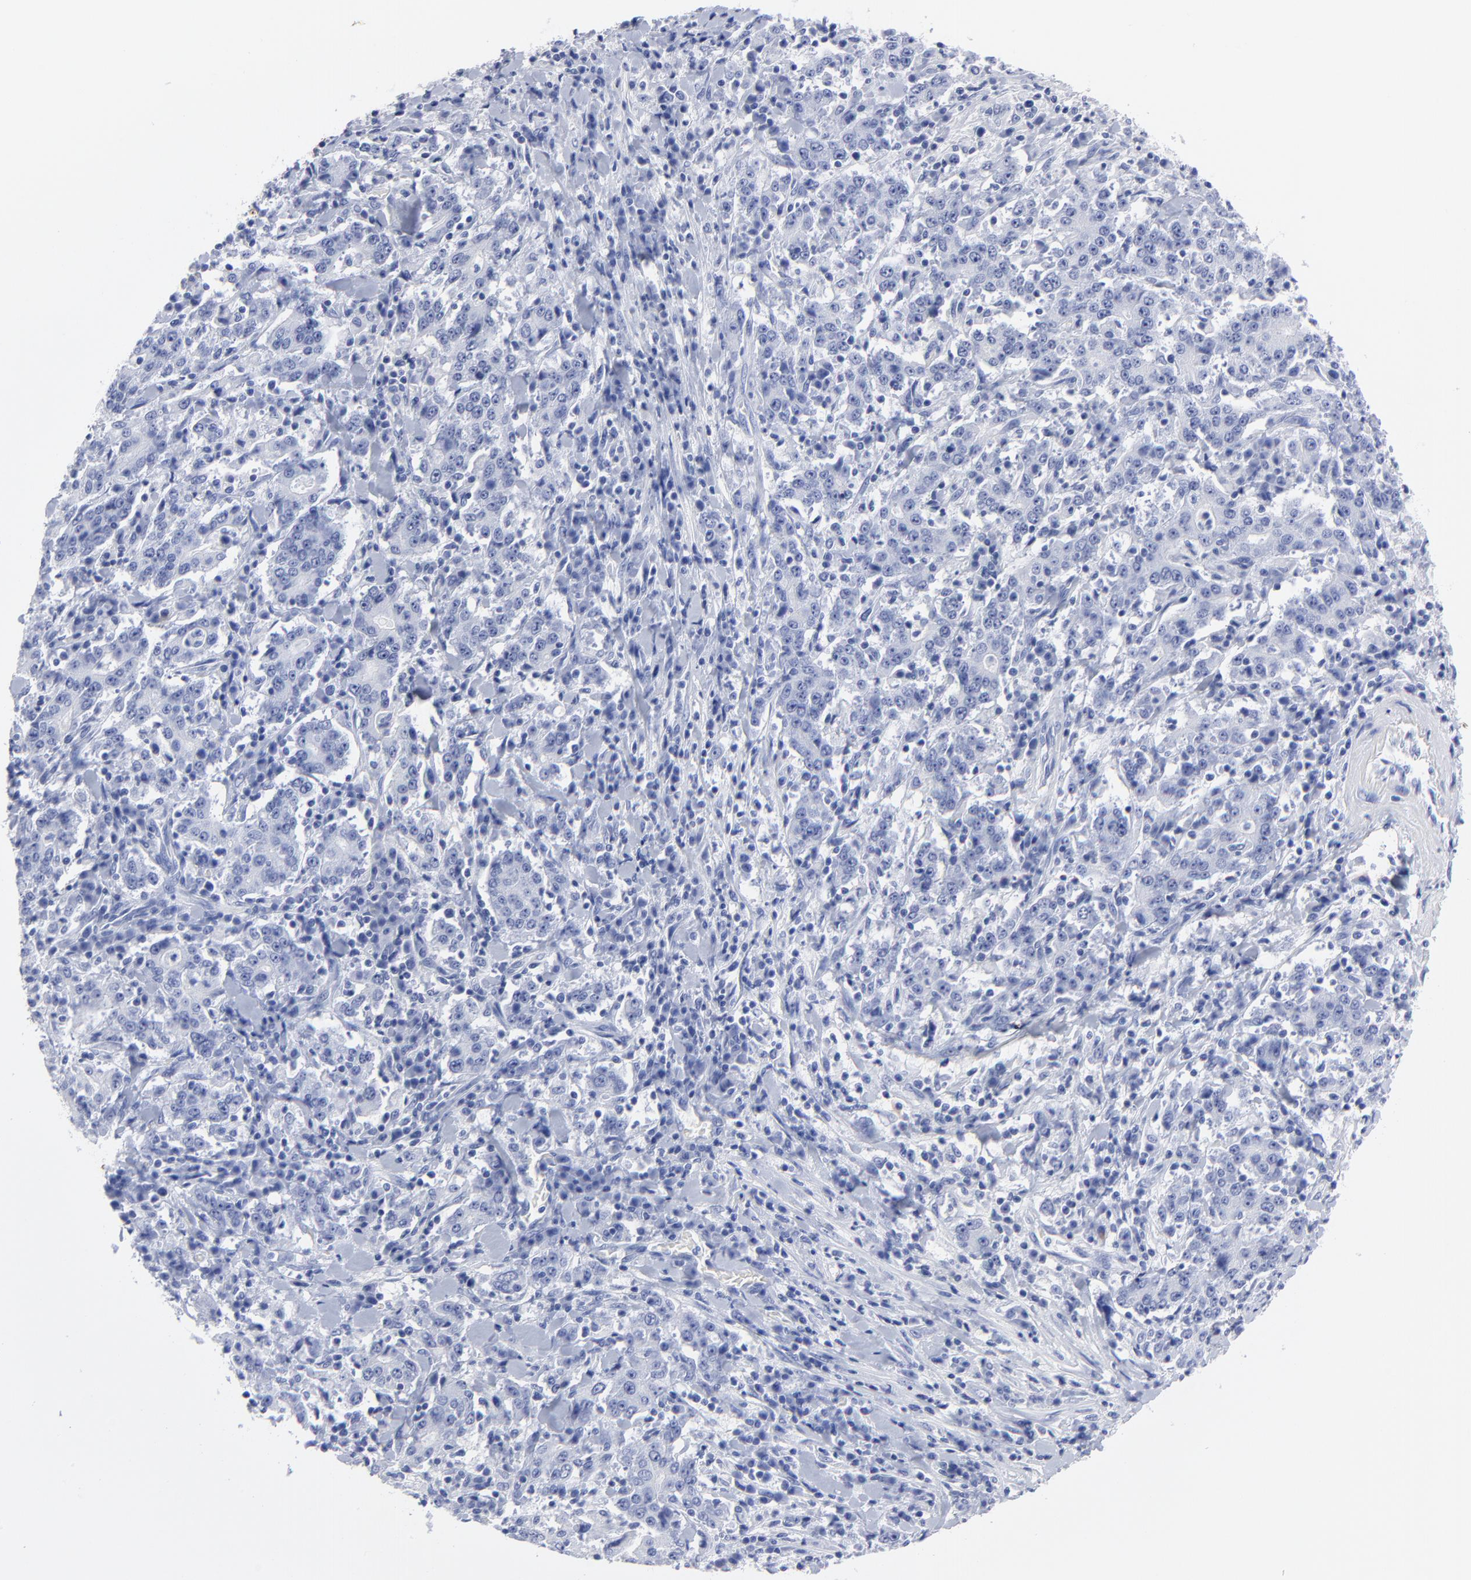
{"staining": {"intensity": "negative", "quantity": "none", "location": "none"}, "tissue": "stomach cancer", "cell_type": "Tumor cells", "image_type": "cancer", "snomed": [{"axis": "morphology", "description": "Normal tissue, NOS"}, {"axis": "morphology", "description": "Adenocarcinoma, NOS"}, {"axis": "topography", "description": "Stomach, upper"}, {"axis": "topography", "description": "Stomach"}], "caption": "A photomicrograph of stomach cancer stained for a protein exhibits no brown staining in tumor cells. (Brightfield microscopy of DAB (3,3'-diaminobenzidine) IHC at high magnification).", "gene": "ACY1", "patient": {"sex": "male", "age": 59}}